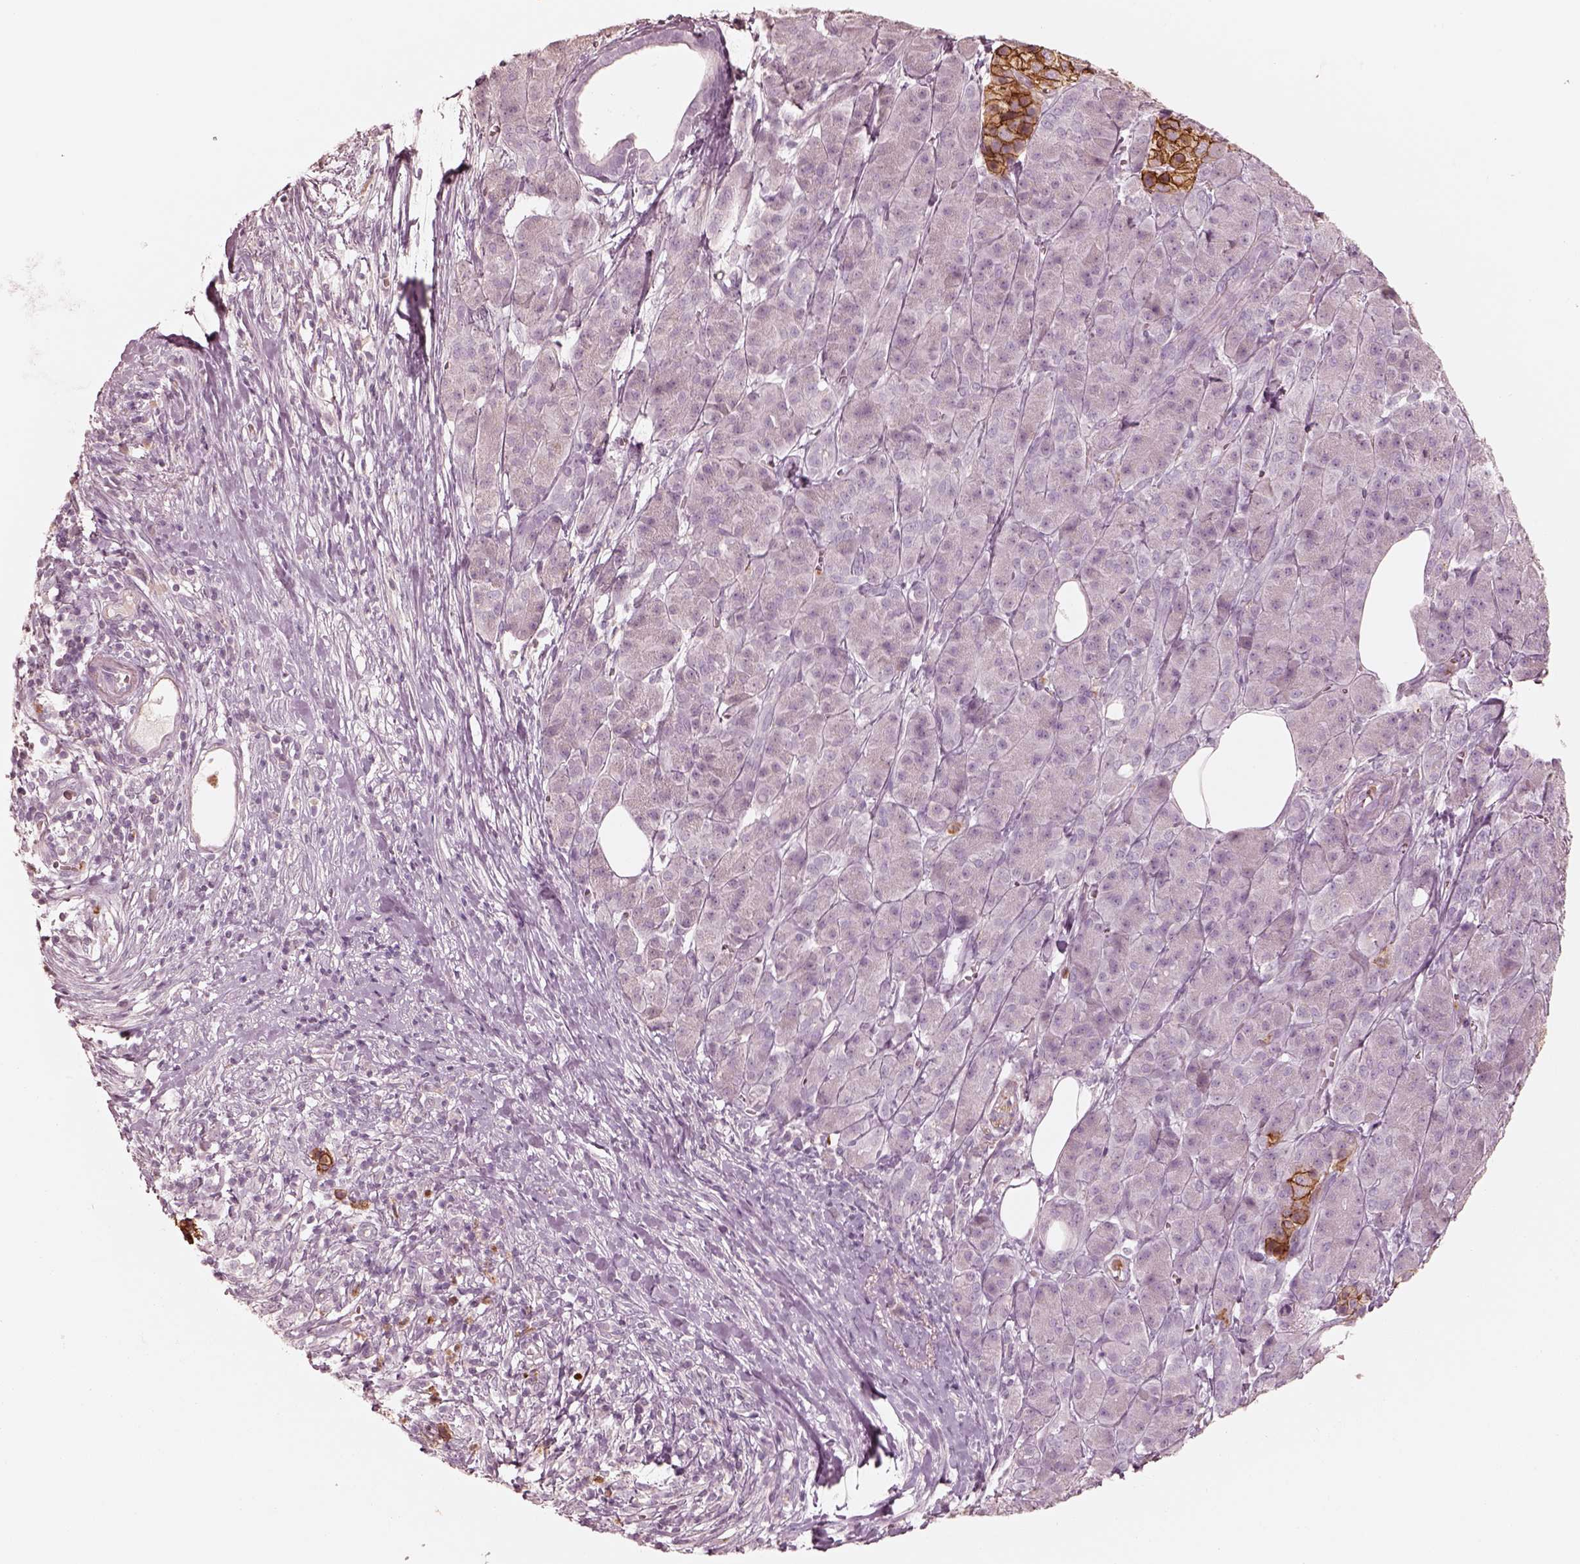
{"staining": {"intensity": "negative", "quantity": "none", "location": "none"}, "tissue": "pancreatic cancer", "cell_type": "Tumor cells", "image_type": "cancer", "snomed": [{"axis": "morphology", "description": "Adenocarcinoma, NOS"}, {"axis": "topography", "description": "Pancreas"}], "caption": "High power microscopy photomicrograph of an IHC histopathology image of adenocarcinoma (pancreatic), revealing no significant positivity in tumor cells.", "gene": "GPRIN1", "patient": {"sex": "male", "age": 61}}